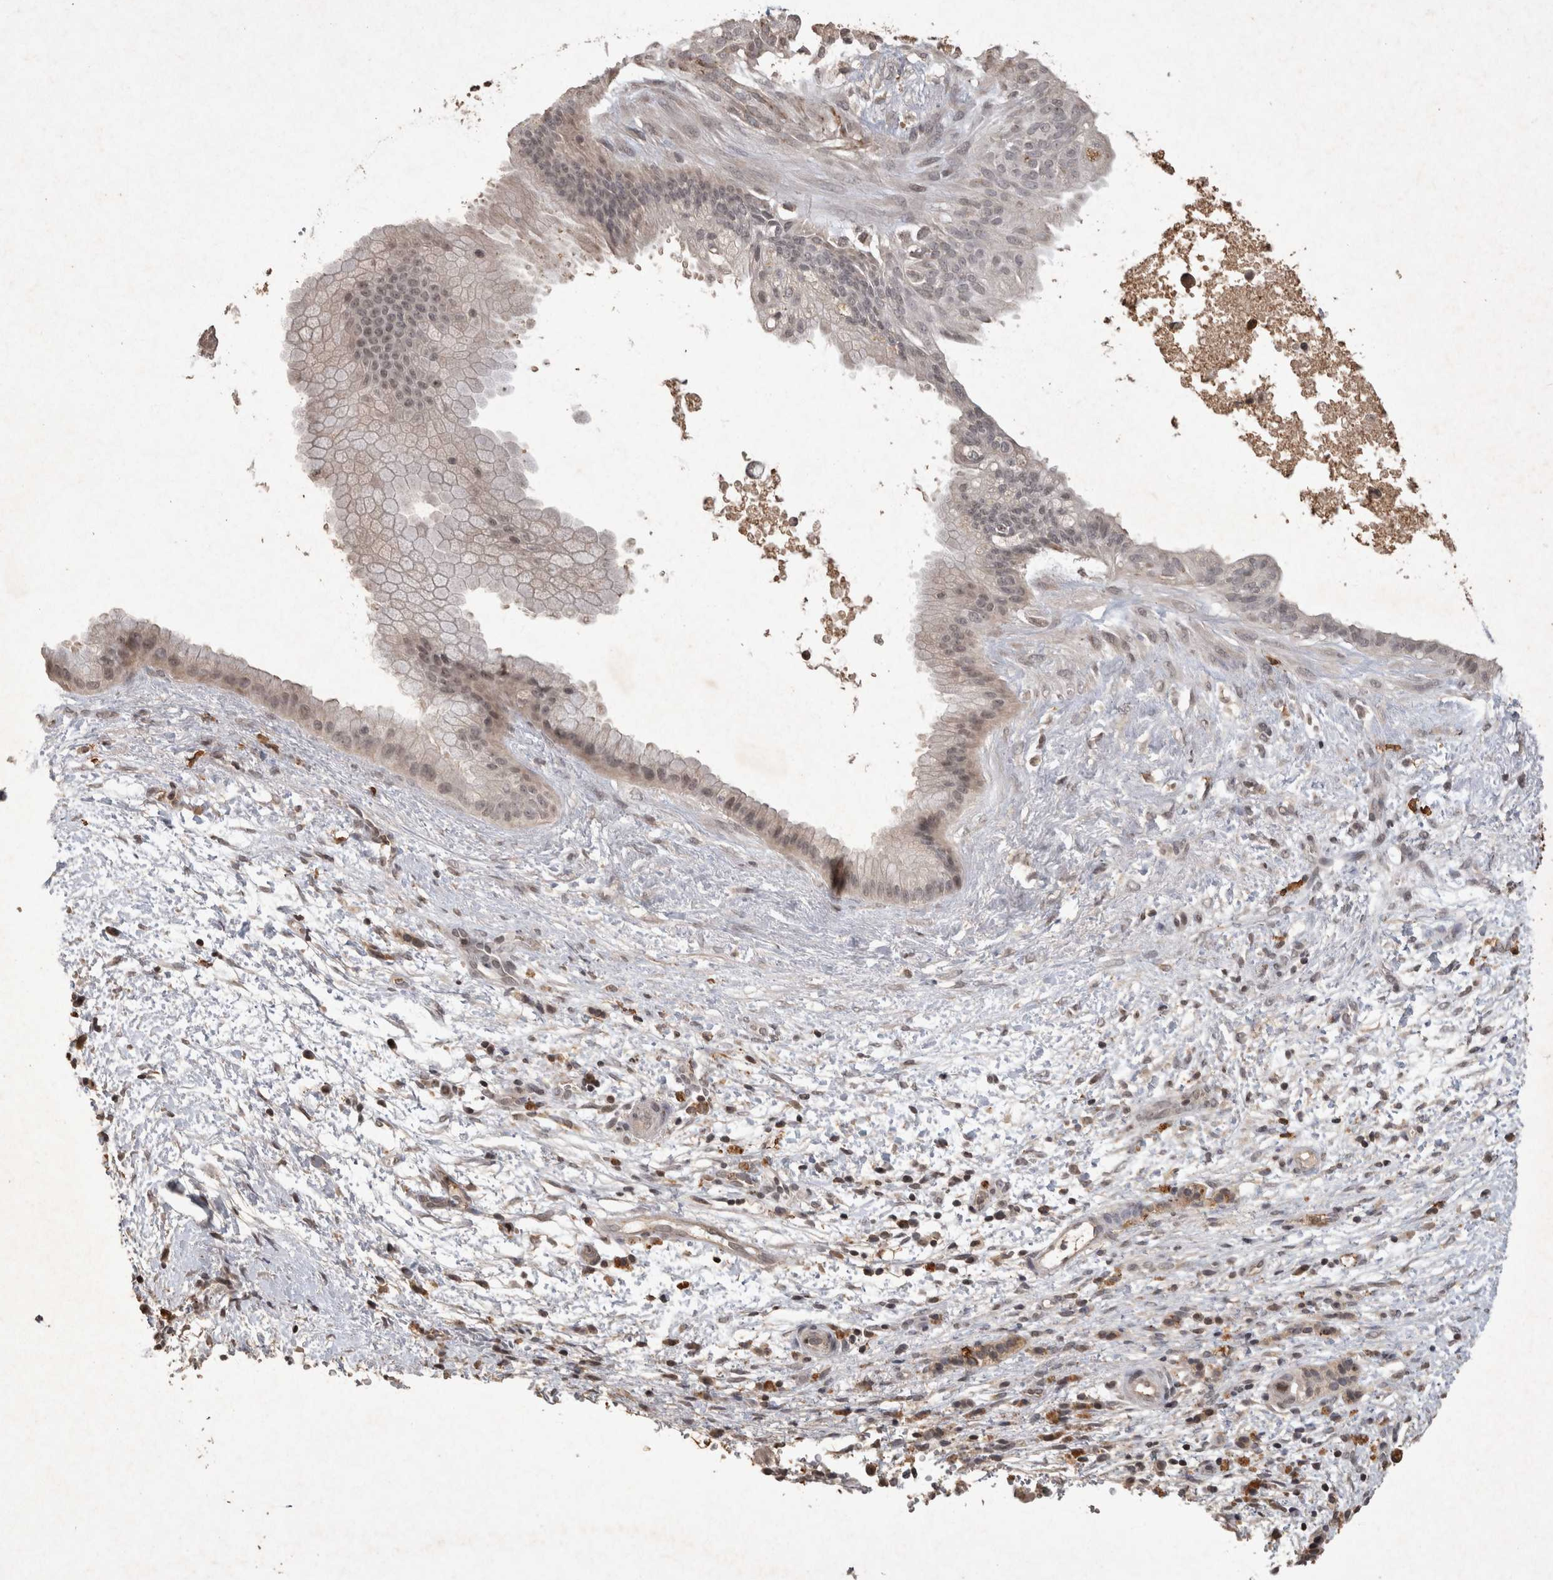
{"staining": {"intensity": "weak", "quantity": "25%-75%", "location": "nuclear"}, "tissue": "pancreatic cancer", "cell_type": "Tumor cells", "image_type": "cancer", "snomed": [{"axis": "morphology", "description": "Adenocarcinoma, NOS"}, {"axis": "topography", "description": "Pancreas"}], "caption": "DAB (3,3'-diaminobenzidine) immunohistochemical staining of pancreatic adenocarcinoma reveals weak nuclear protein staining in approximately 25%-75% of tumor cells.", "gene": "HRK", "patient": {"sex": "female", "age": 78}}